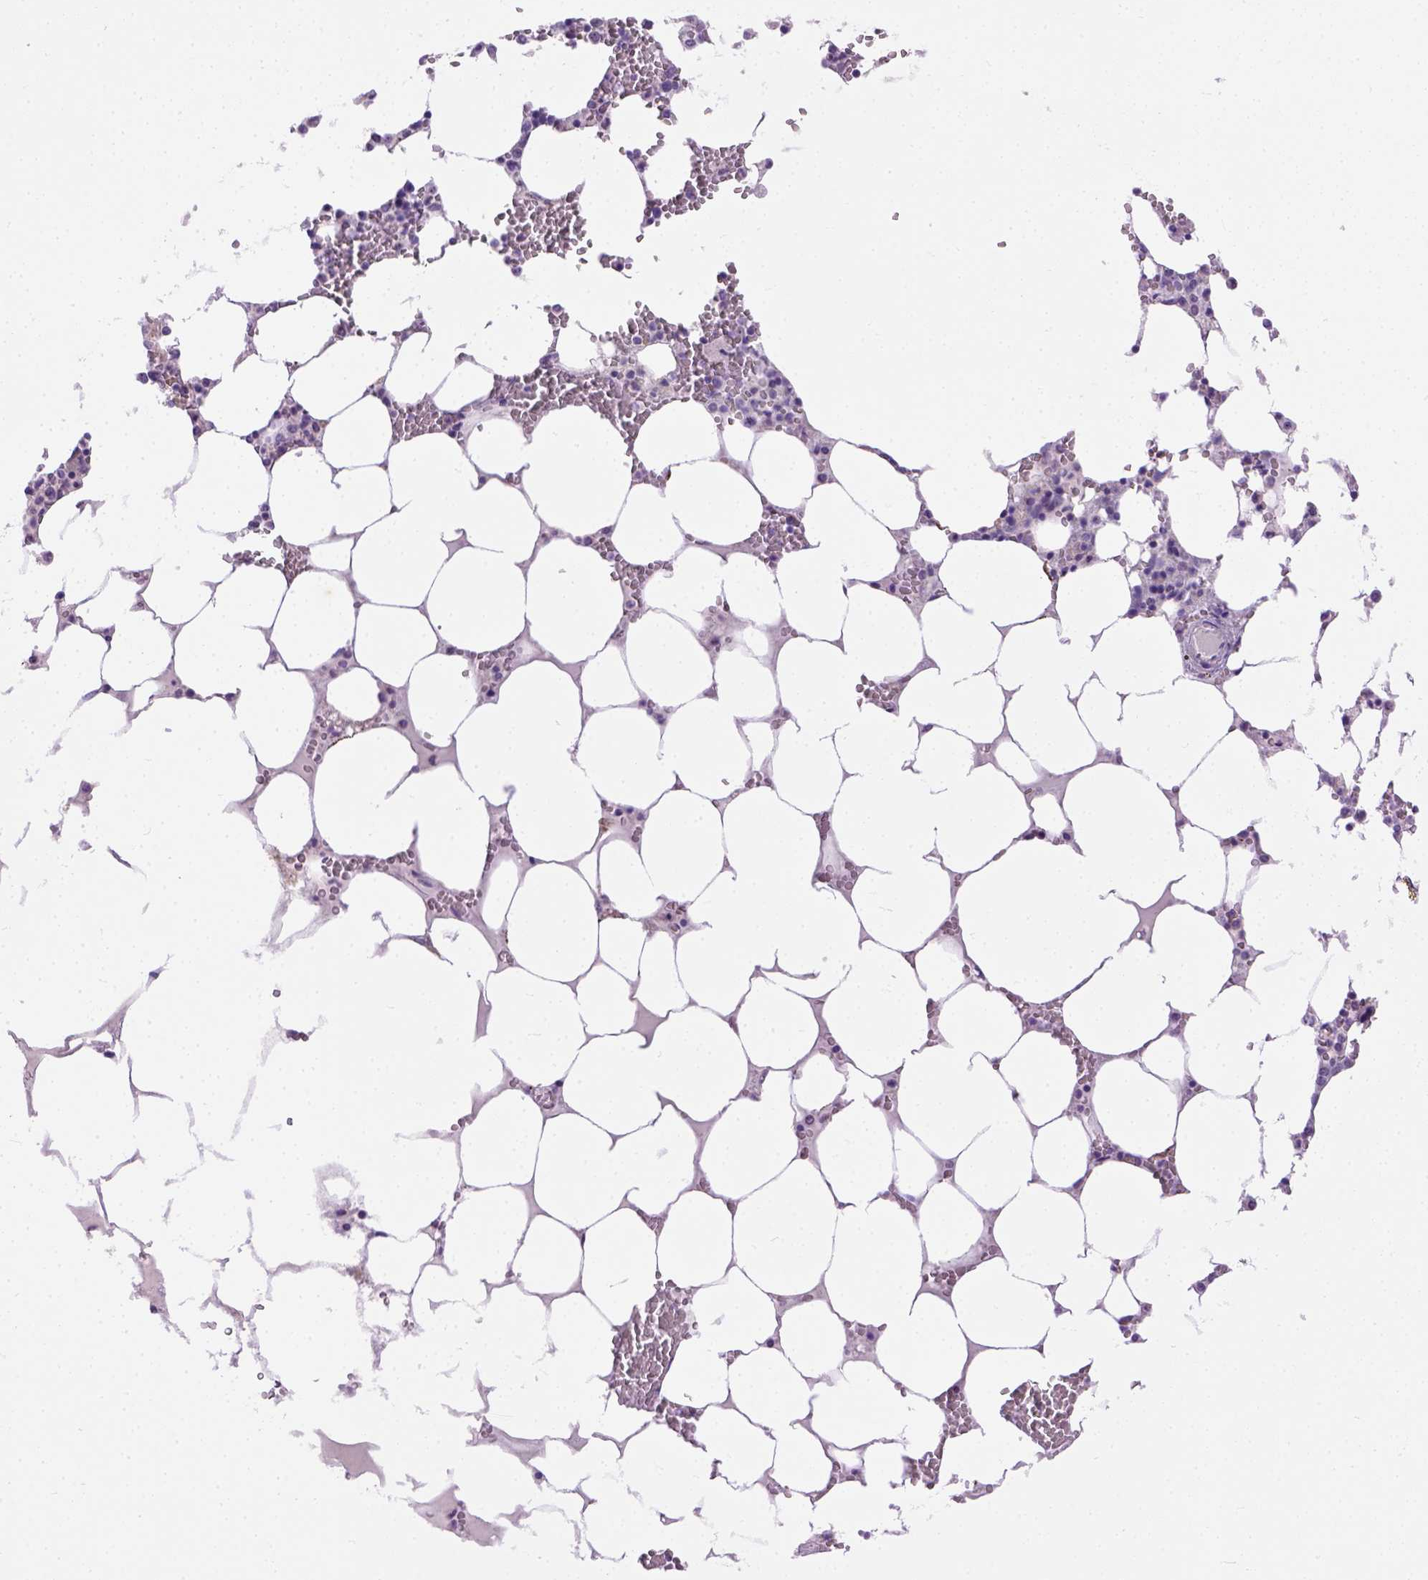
{"staining": {"intensity": "negative", "quantity": "none", "location": "none"}, "tissue": "bone marrow", "cell_type": "Hematopoietic cells", "image_type": "normal", "snomed": [{"axis": "morphology", "description": "Normal tissue, NOS"}, {"axis": "topography", "description": "Bone marrow"}], "caption": "This image is of benign bone marrow stained with immunohistochemistry (IHC) to label a protein in brown with the nuclei are counter-stained blue. There is no expression in hematopoietic cells.", "gene": "UTP4", "patient": {"sex": "male", "age": 64}}